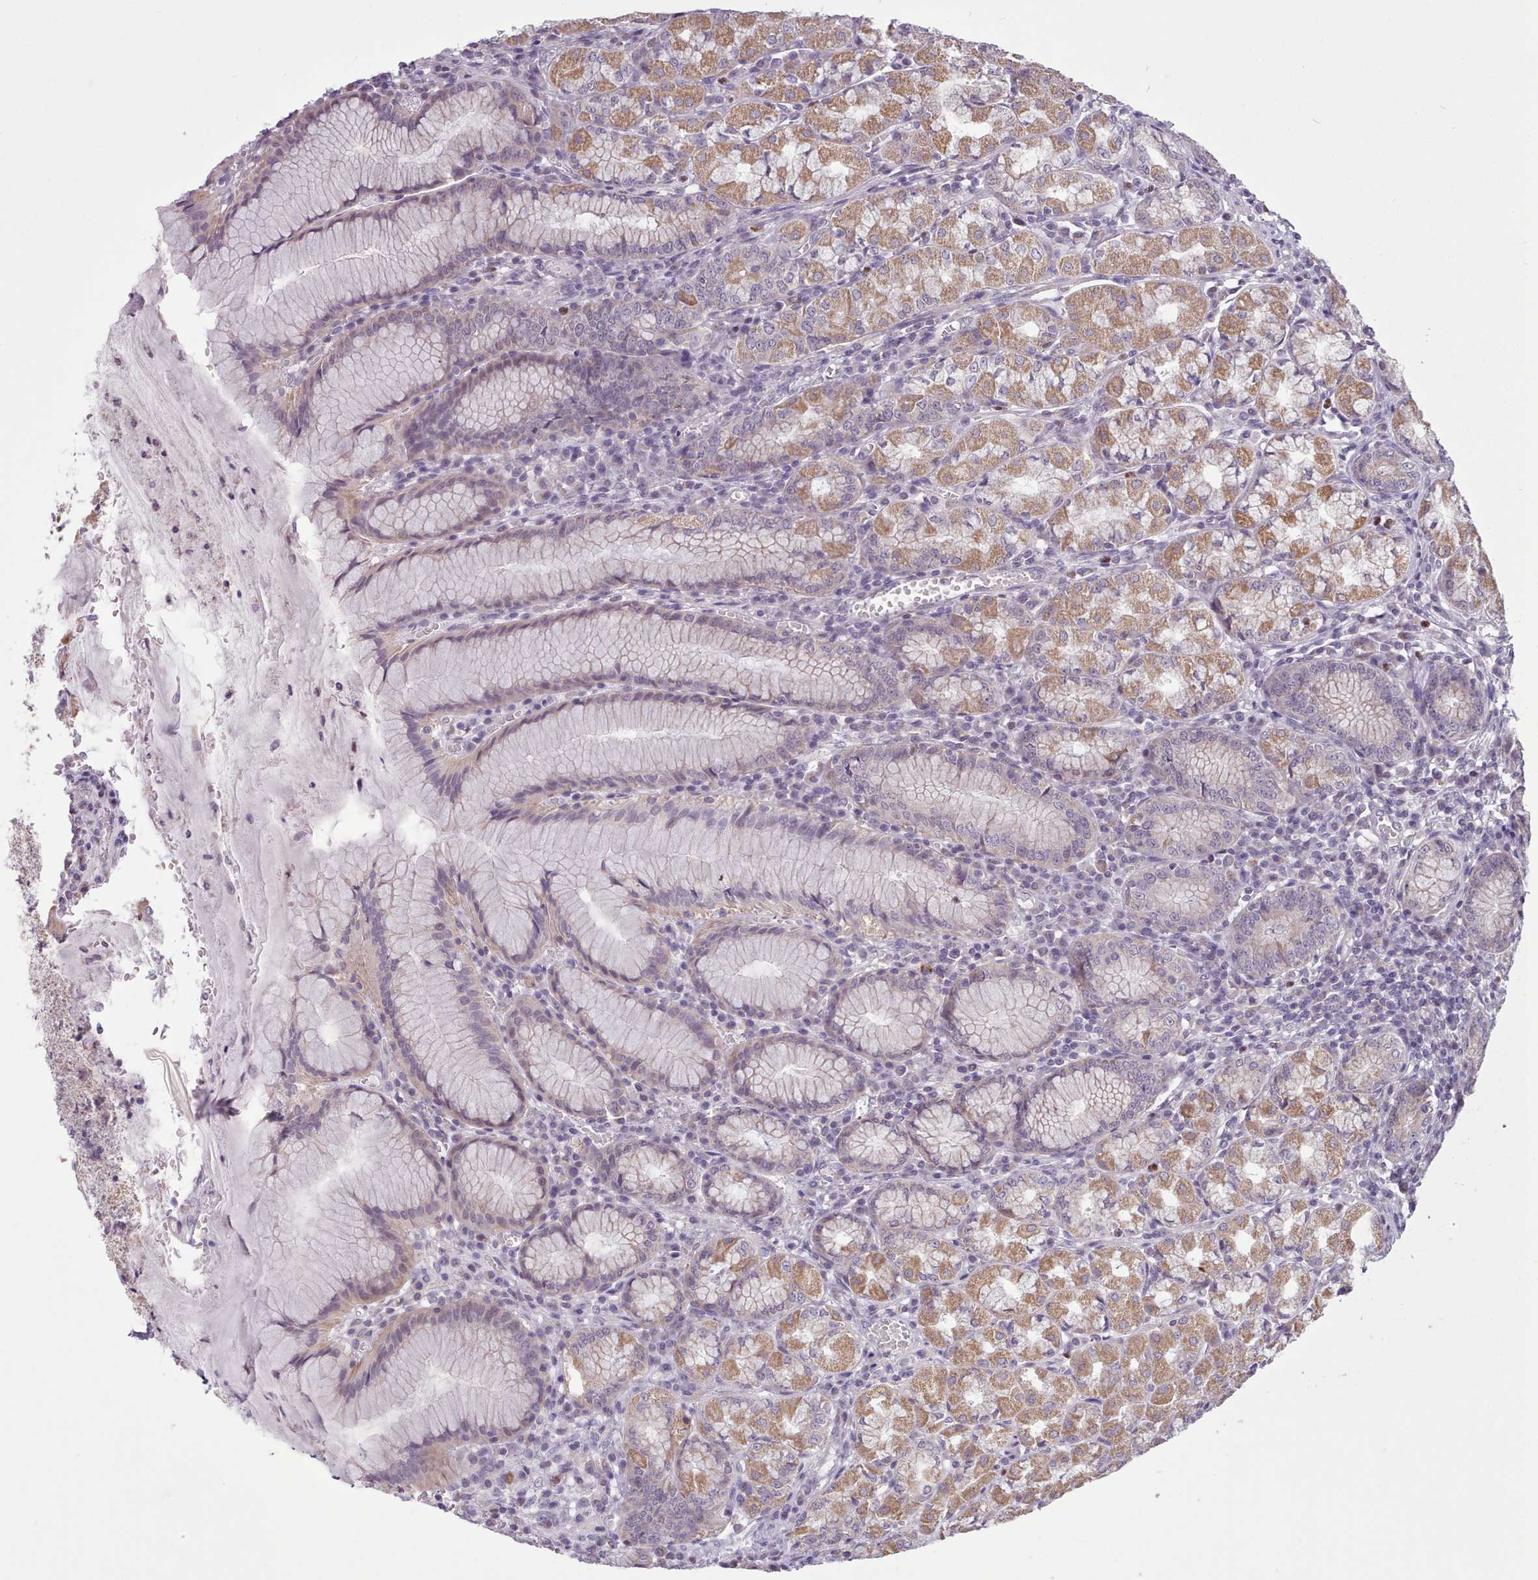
{"staining": {"intensity": "moderate", "quantity": "25%-75%", "location": "cytoplasmic/membranous"}, "tissue": "stomach", "cell_type": "Glandular cells", "image_type": "normal", "snomed": [{"axis": "morphology", "description": "Normal tissue, NOS"}, {"axis": "topography", "description": "Stomach"}], "caption": "The image shows a brown stain indicating the presence of a protein in the cytoplasmic/membranous of glandular cells in stomach.", "gene": "SLURP1", "patient": {"sex": "male", "age": 55}}